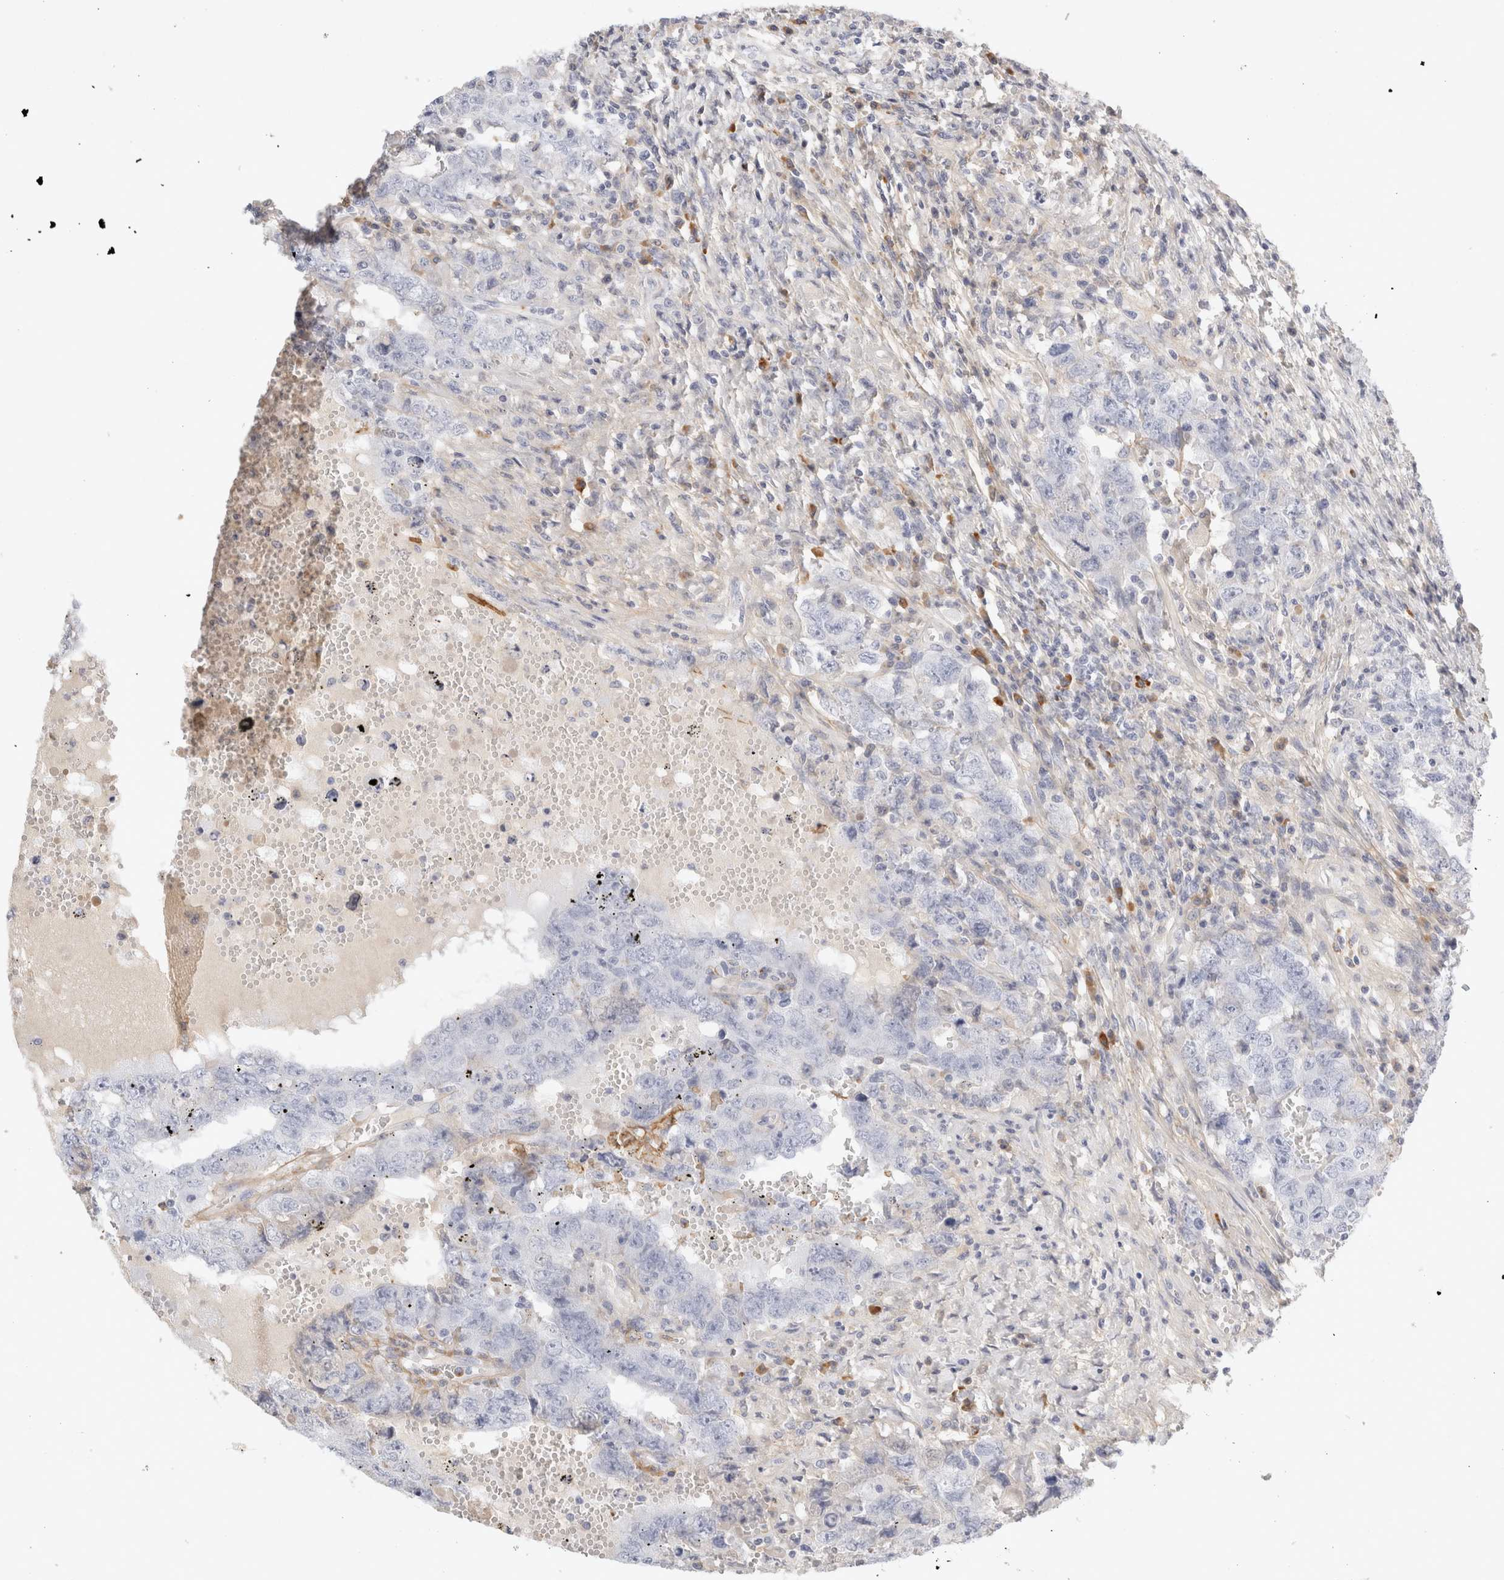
{"staining": {"intensity": "negative", "quantity": "none", "location": "none"}, "tissue": "testis cancer", "cell_type": "Tumor cells", "image_type": "cancer", "snomed": [{"axis": "morphology", "description": "Carcinoma, Embryonal, NOS"}, {"axis": "topography", "description": "Testis"}], "caption": "Testis embryonal carcinoma was stained to show a protein in brown. There is no significant positivity in tumor cells.", "gene": "FGL2", "patient": {"sex": "male", "age": 26}}